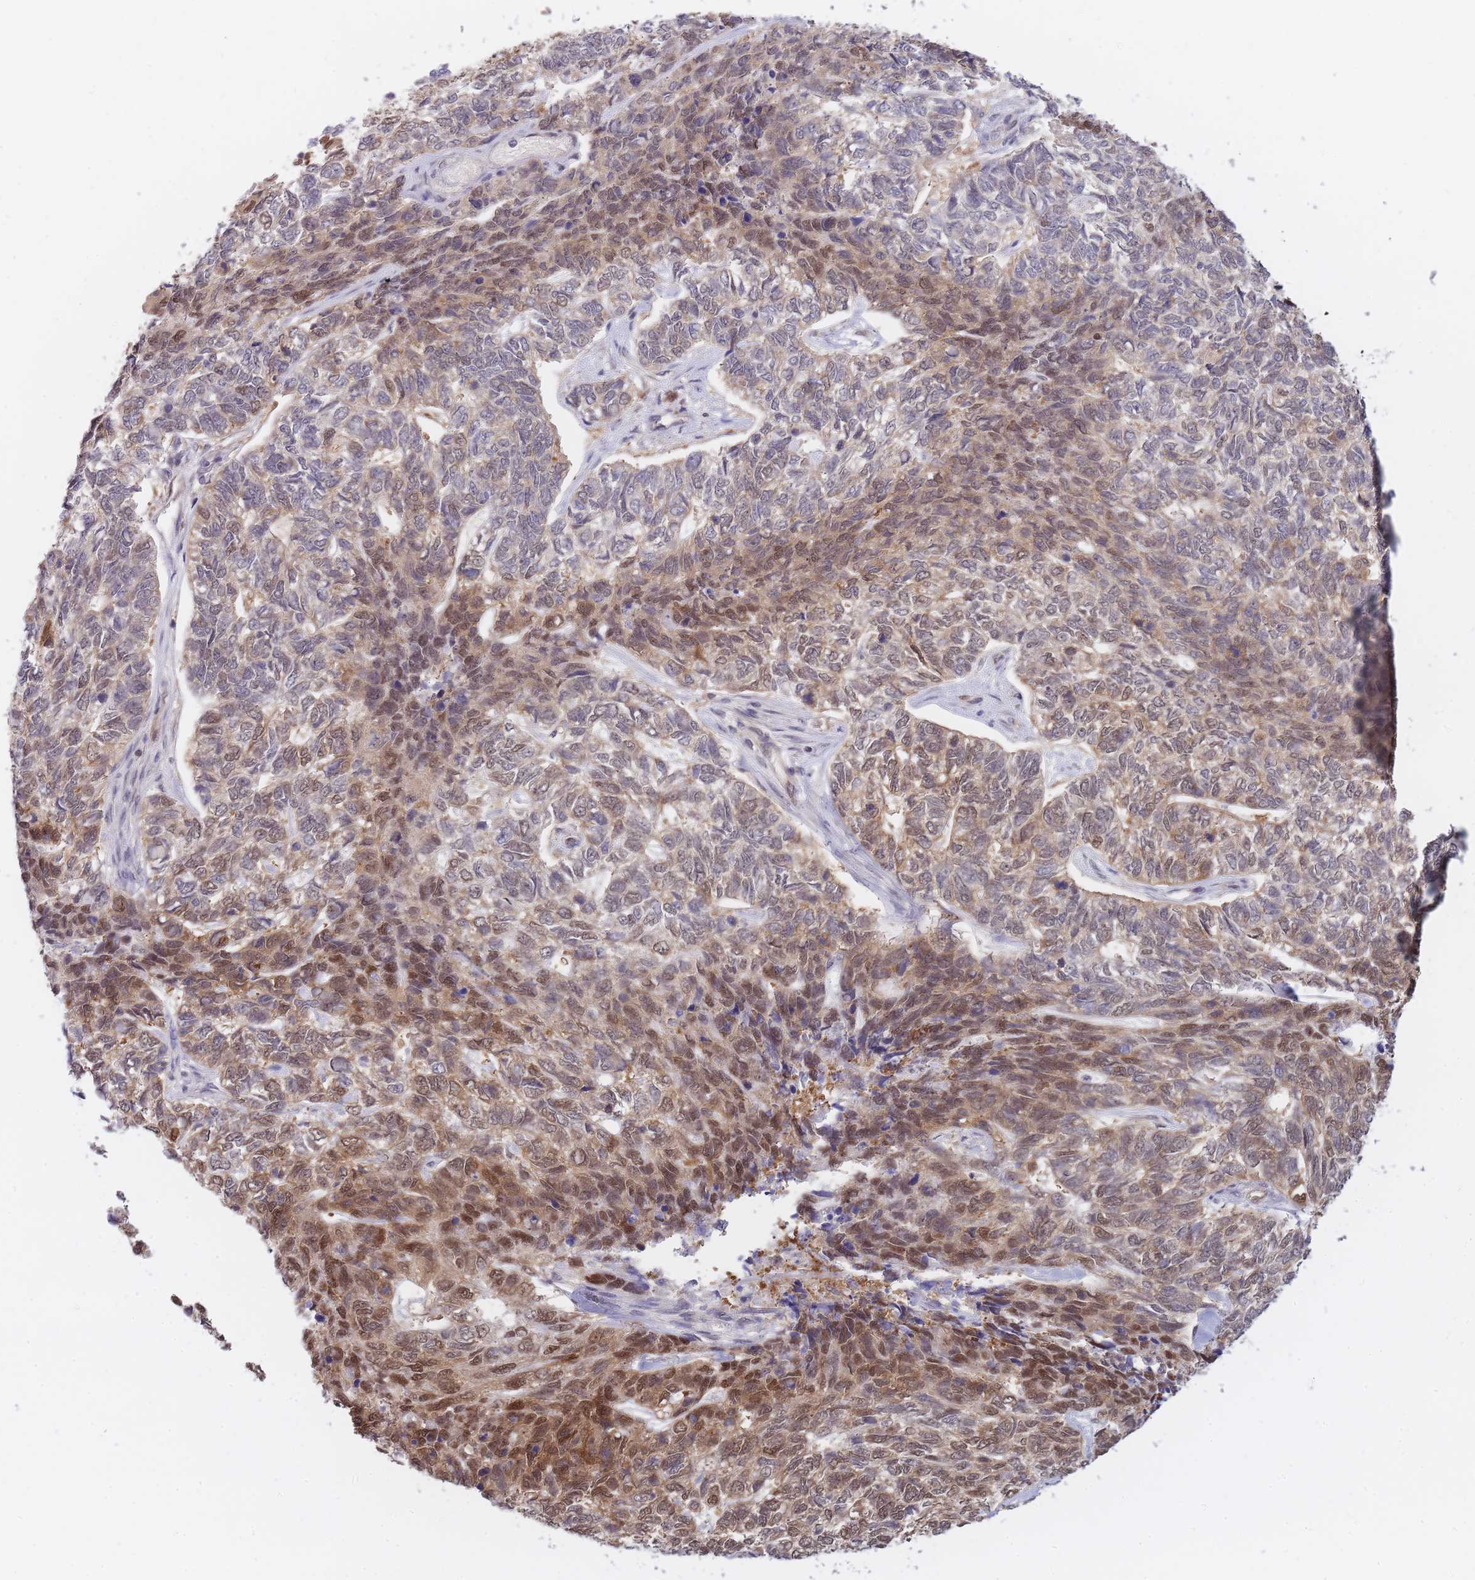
{"staining": {"intensity": "moderate", "quantity": "25%-75%", "location": "cytoplasmic/membranous,nuclear"}, "tissue": "skin cancer", "cell_type": "Tumor cells", "image_type": "cancer", "snomed": [{"axis": "morphology", "description": "Basal cell carcinoma"}, {"axis": "topography", "description": "Skin"}], "caption": "Skin cancer tissue reveals moderate cytoplasmic/membranous and nuclear positivity in about 25%-75% of tumor cells, visualized by immunohistochemistry.", "gene": "NSFL1C", "patient": {"sex": "female", "age": 65}}